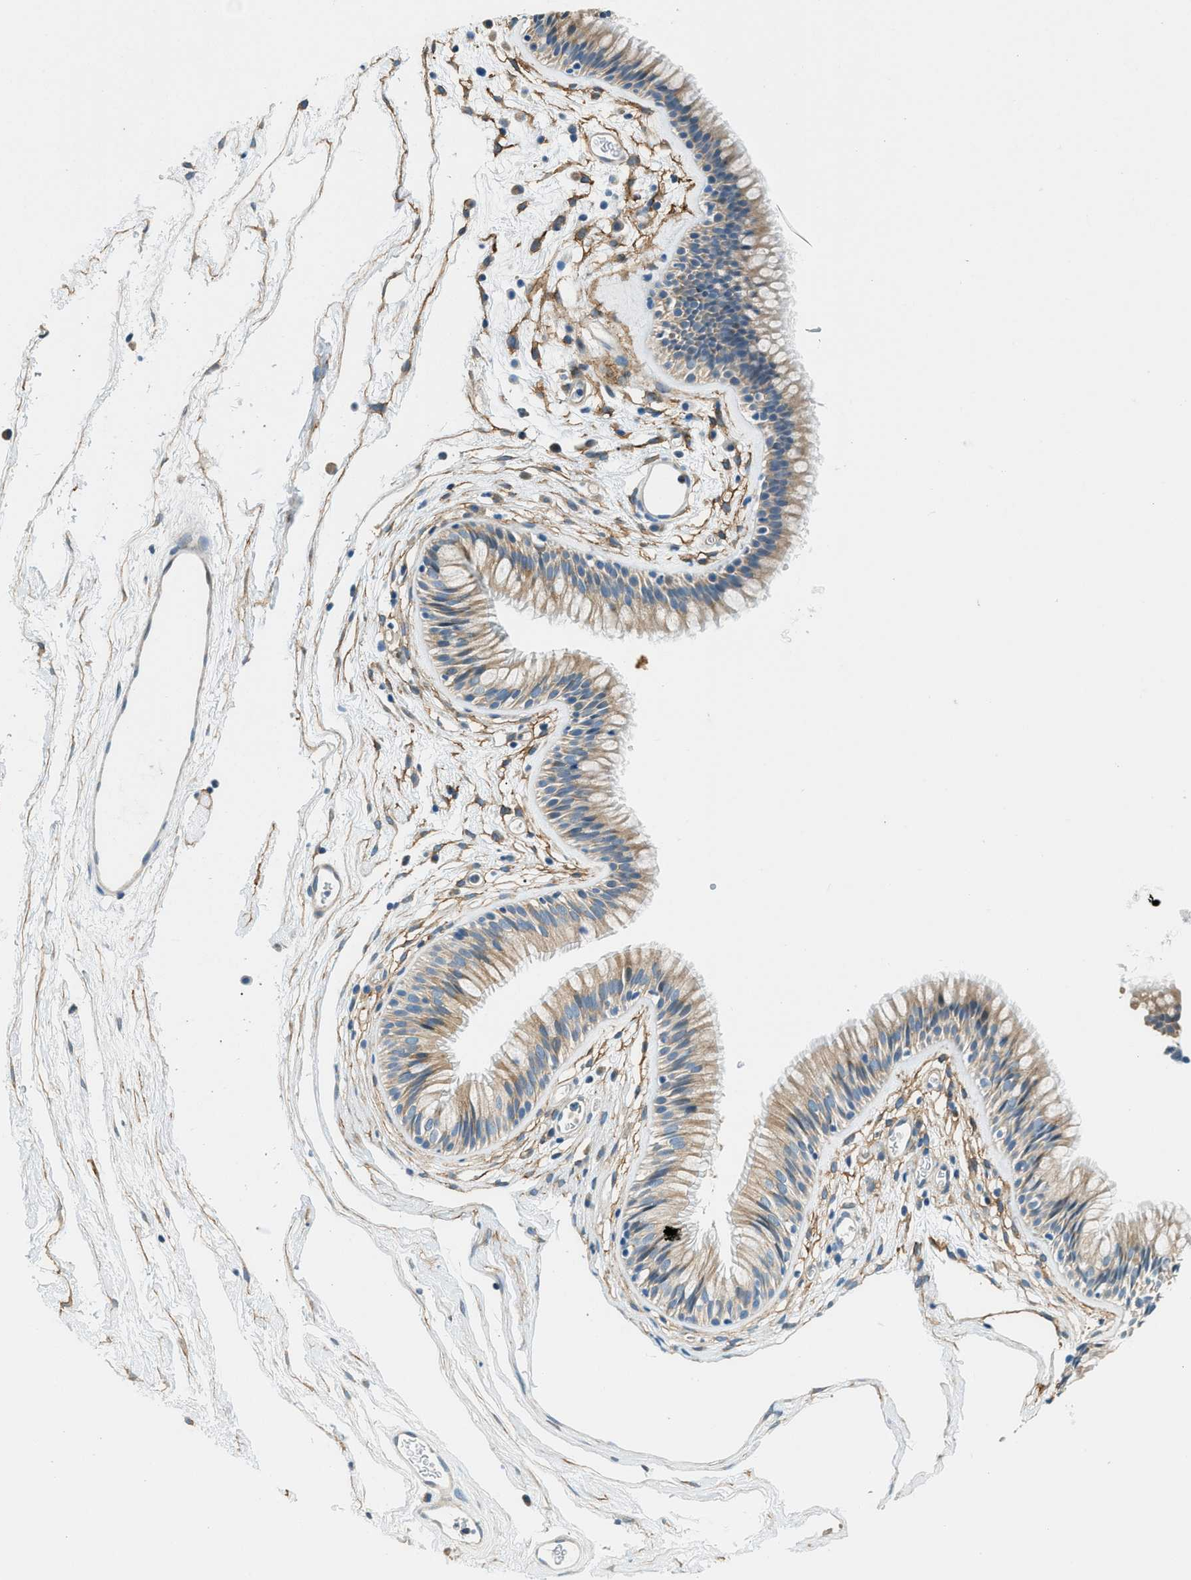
{"staining": {"intensity": "weak", "quantity": ">75%", "location": "cytoplasmic/membranous"}, "tissue": "nasopharynx", "cell_type": "Respiratory epithelial cells", "image_type": "normal", "snomed": [{"axis": "morphology", "description": "Normal tissue, NOS"}, {"axis": "morphology", "description": "Inflammation, NOS"}, {"axis": "topography", "description": "Nasopharynx"}], "caption": "An immunohistochemistry photomicrograph of benign tissue is shown. Protein staining in brown labels weak cytoplasmic/membranous positivity in nasopharynx within respiratory epithelial cells. The staining was performed using DAB (3,3'-diaminobenzidine) to visualize the protein expression in brown, while the nuclei were stained in blue with hematoxylin (Magnification: 20x).", "gene": "ZNF367", "patient": {"sex": "male", "age": 48}}